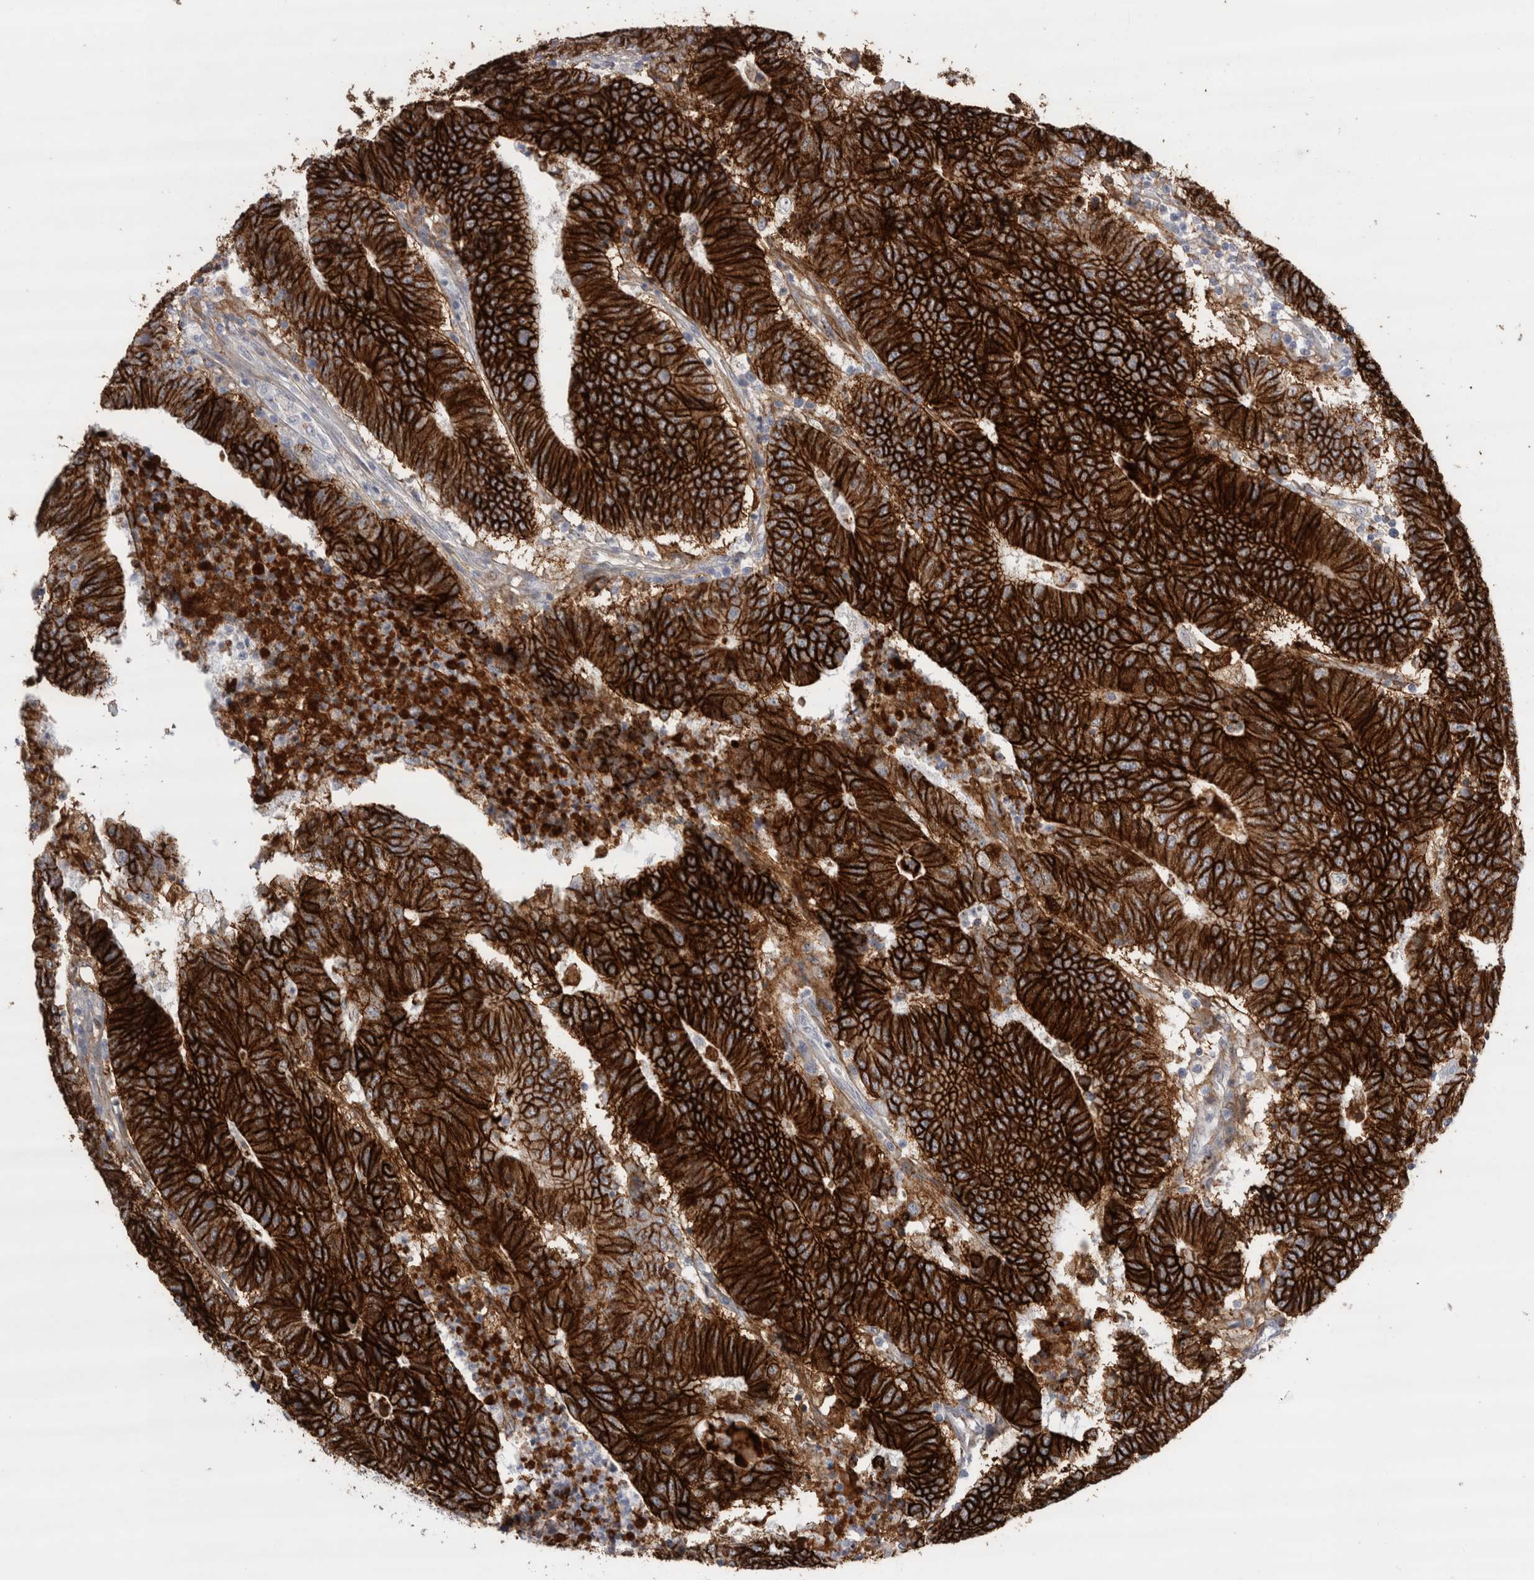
{"staining": {"intensity": "strong", "quantity": ">75%", "location": "cytoplasmic/membranous"}, "tissue": "colorectal cancer", "cell_type": "Tumor cells", "image_type": "cancer", "snomed": [{"axis": "morphology", "description": "Normal tissue, NOS"}, {"axis": "morphology", "description": "Adenocarcinoma, NOS"}, {"axis": "topography", "description": "Colon"}], "caption": "Human colorectal cancer stained for a protein (brown) shows strong cytoplasmic/membranous positive positivity in about >75% of tumor cells.", "gene": "CDH17", "patient": {"sex": "female", "age": 75}}